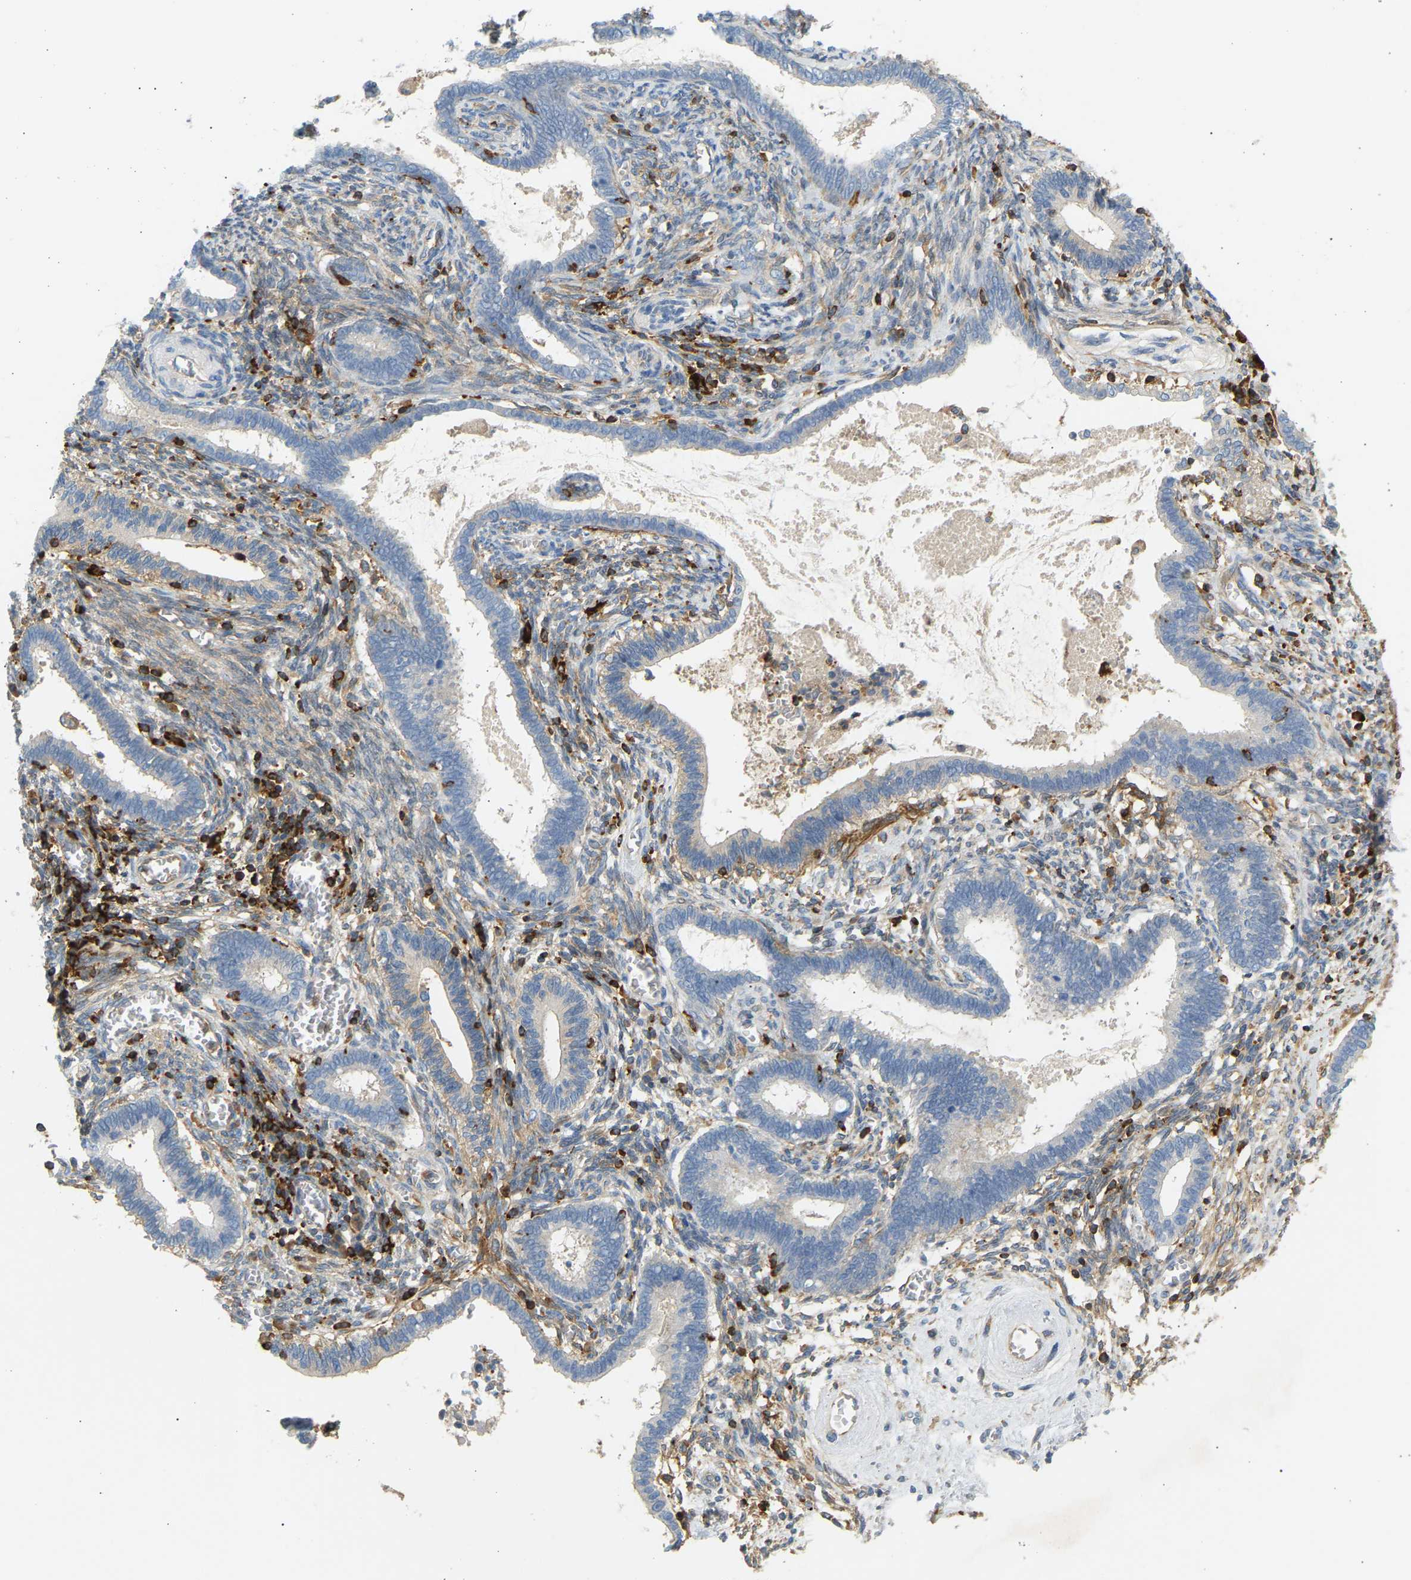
{"staining": {"intensity": "negative", "quantity": "none", "location": "none"}, "tissue": "cervical cancer", "cell_type": "Tumor cells", "image_type": "cancer", "snomed": [{"axis": "morphology", "description": "Adenocarcinoma, NOS"}, {"axis": "topography", "description": "Cervix"}], "caption": "Protein analysis of cervical cancer (adenocarcinoma) demonstrates no significant expression in tumor cells.", "gene": "FNBP1", "patient": {"sex": "female", "age": 44}}